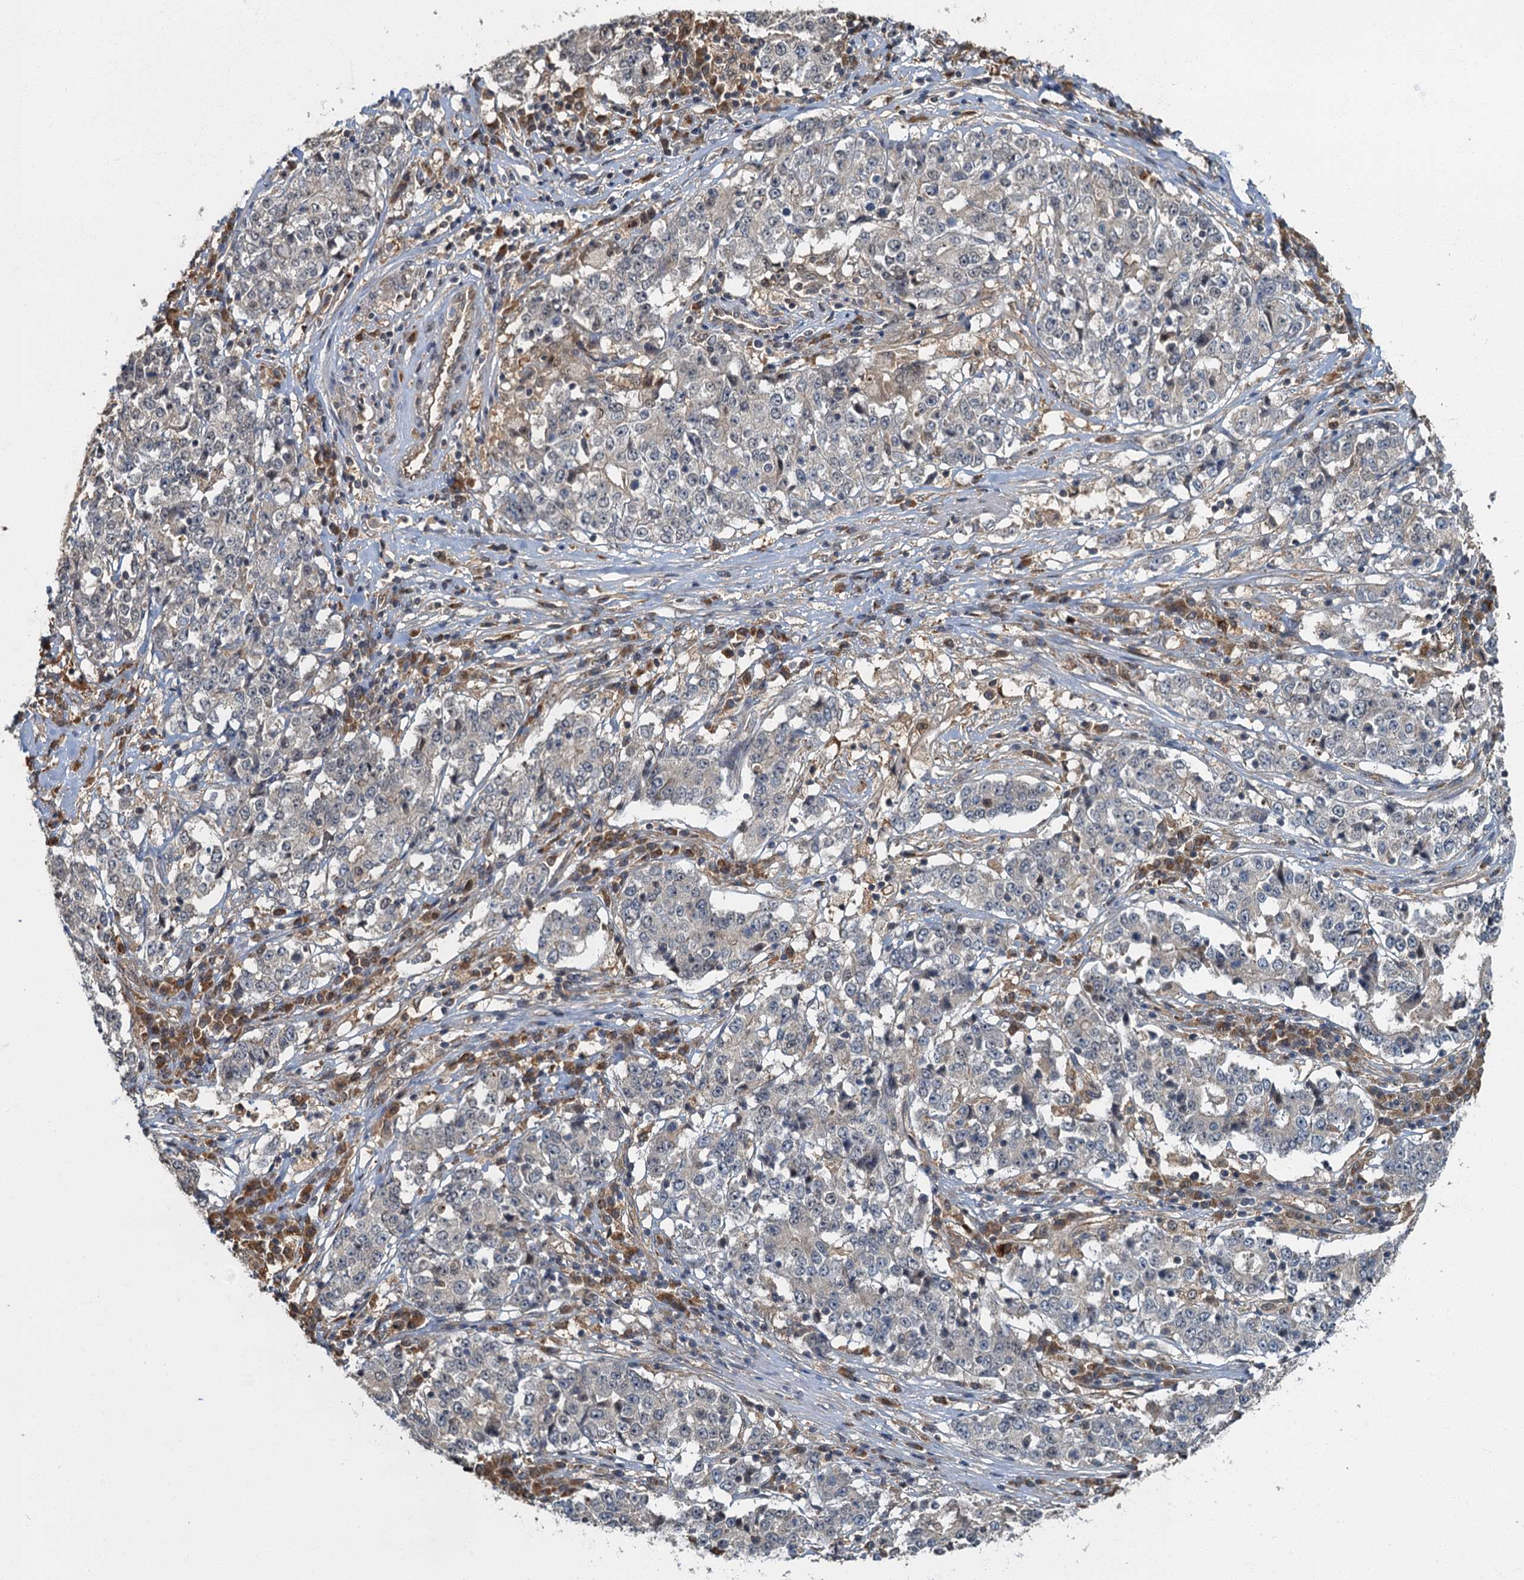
{"staining": {"intensity": "weak", "quantity": "<25%", "location": "cytoplasmic/membranous"}, "tissue": "stomach cancer", "cell_type": "Tumor cells", "image_type": "cancer", "snomed": [{"axis": "morphology", "description": "Adenocarcinoma, NOS"}, {"axis": "topography", "description": "Stomach"}], "caption": "This is a photomicrograph of IHC staining of stomach adenocarcinoma, which shows no staining in tumor cells.", "gene": "TBCK", "patient": {"sex": "male", "age": 59}}